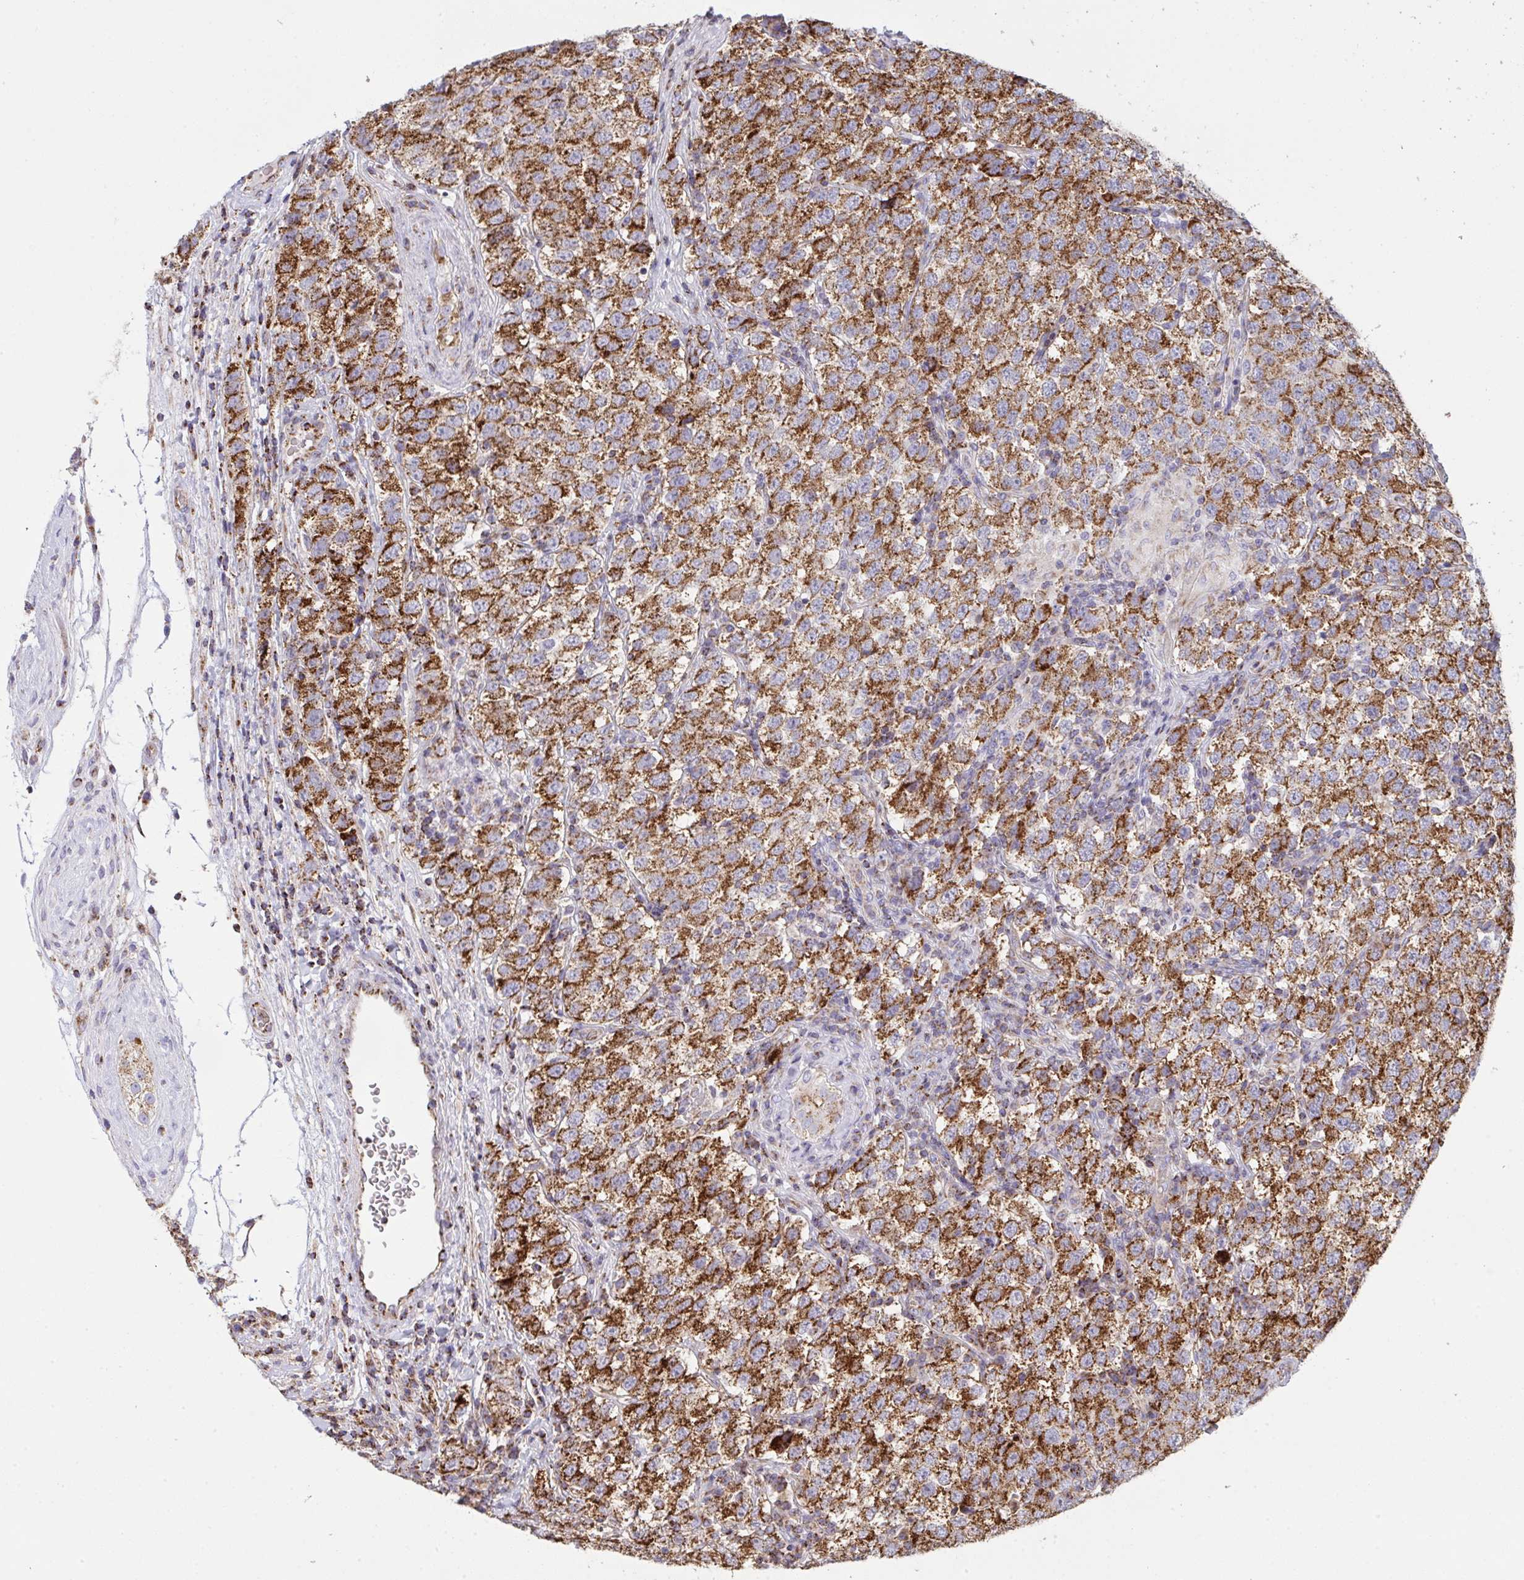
{"staining": {"intensity": "strong", "quantity": ">75%", "location": "cytoplasmic/membranous"}, "tissue": "testis cancer", "cell_type": "Tumor cells", "image_type": "cancer", "snomed": [{"axis": "morphology", "description": "Seminoma, NOS"}, {"axis": "topography", "description": "Testis"}], "caption": "Strong cytoplasmic/membranous positivity is seen in approximately >75% of tumor cells in seminoma (testis).", "gene": "MICOS10", "patient": {"sex": "male", "age": 34}}